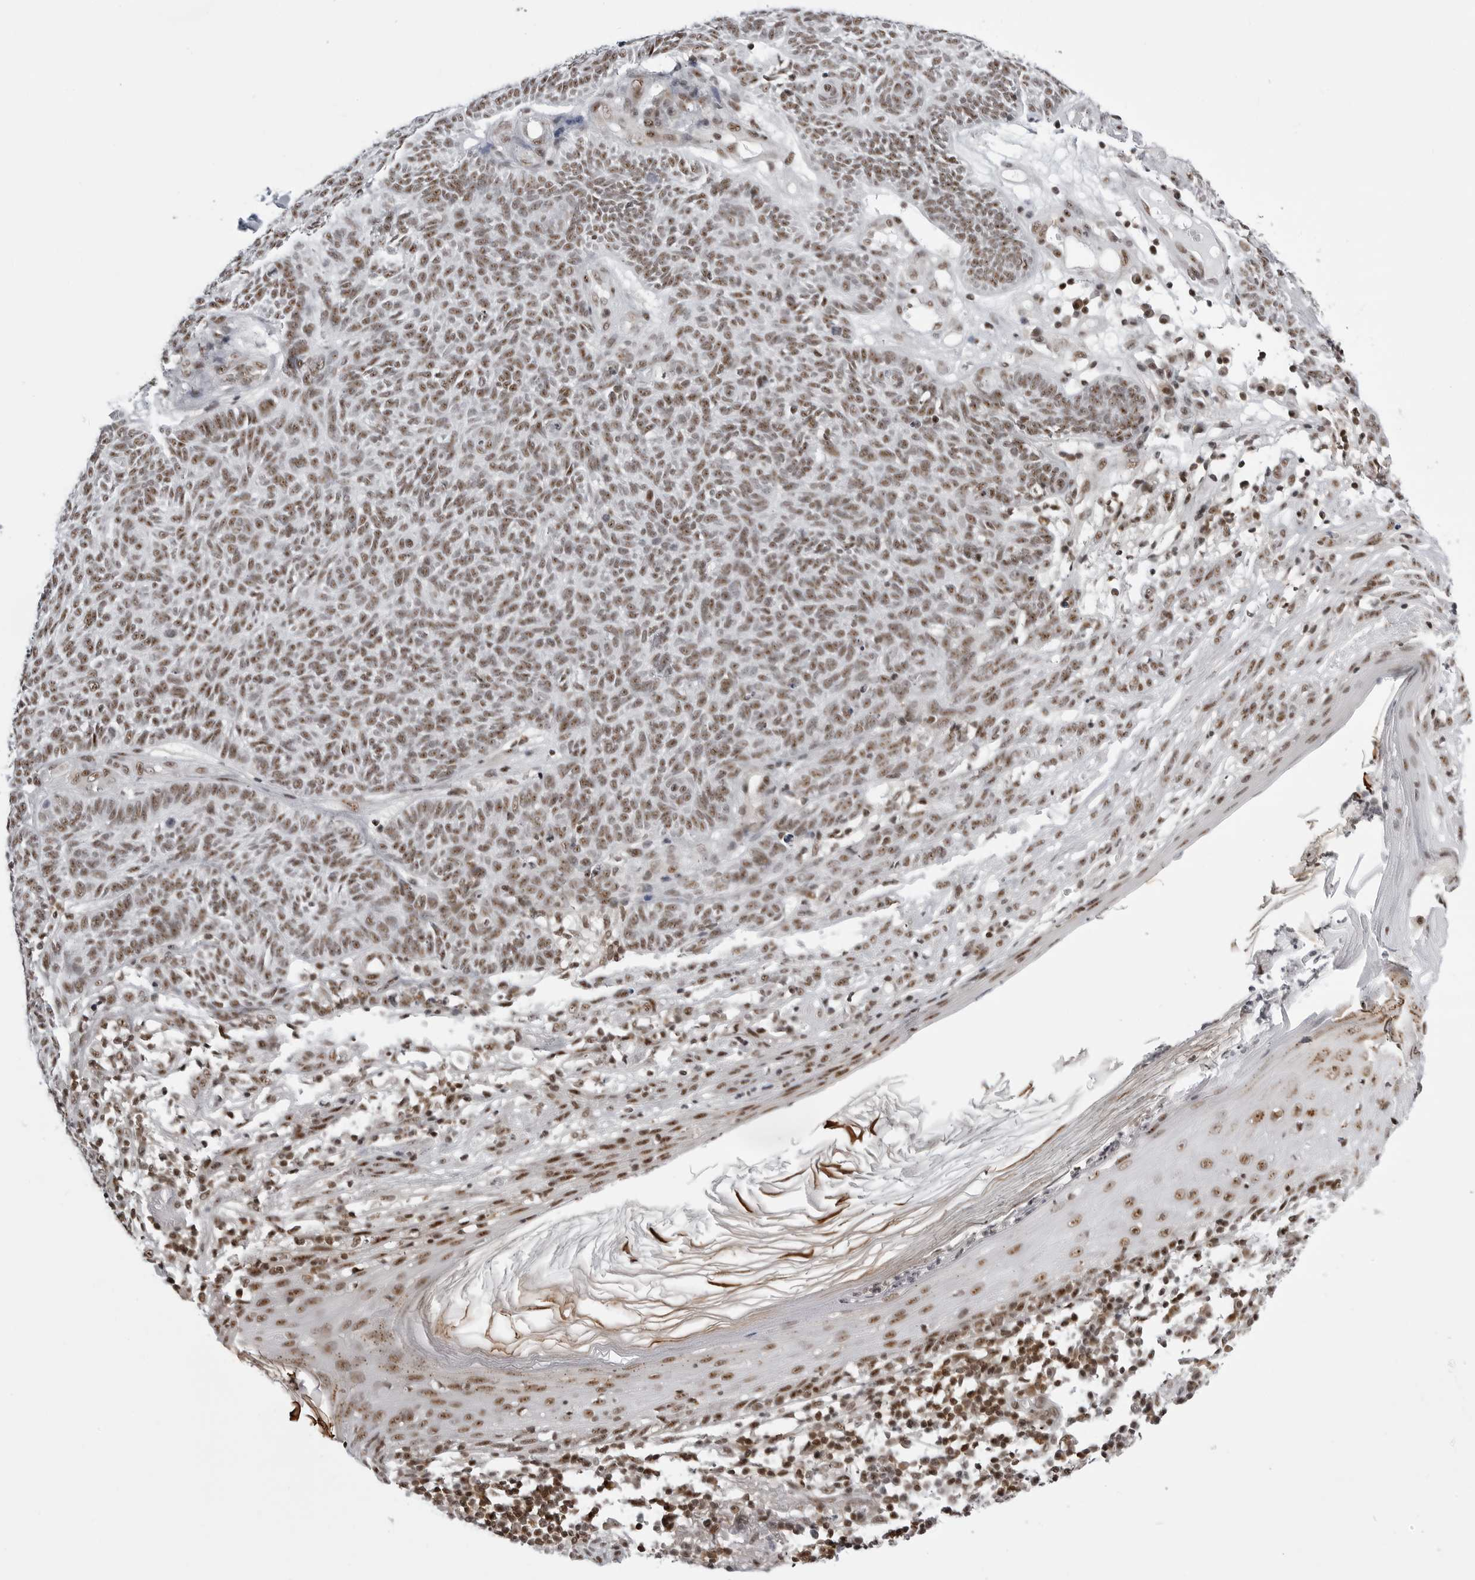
{"staining": {"intensity": "moderate", "quantity": ">75%", "location": "nuclear"}, "tissue": "skin cancer", "cell_type": "Tumor cells", "image_type": "cancer", "snomed": [{"axis": "morphology", "description": "Squamous cell carcinoma, NOS"}, {"axis": "topography", "description": "Skin"}], "caption": "DAB immunohistochemical staining of human squamous cell carcinoma (skin) reveals moderate nuclear protein expression in about >75% of tumor cells.", "gene": "WRAP53", "patient": {"sex": "female", "age": 90}}